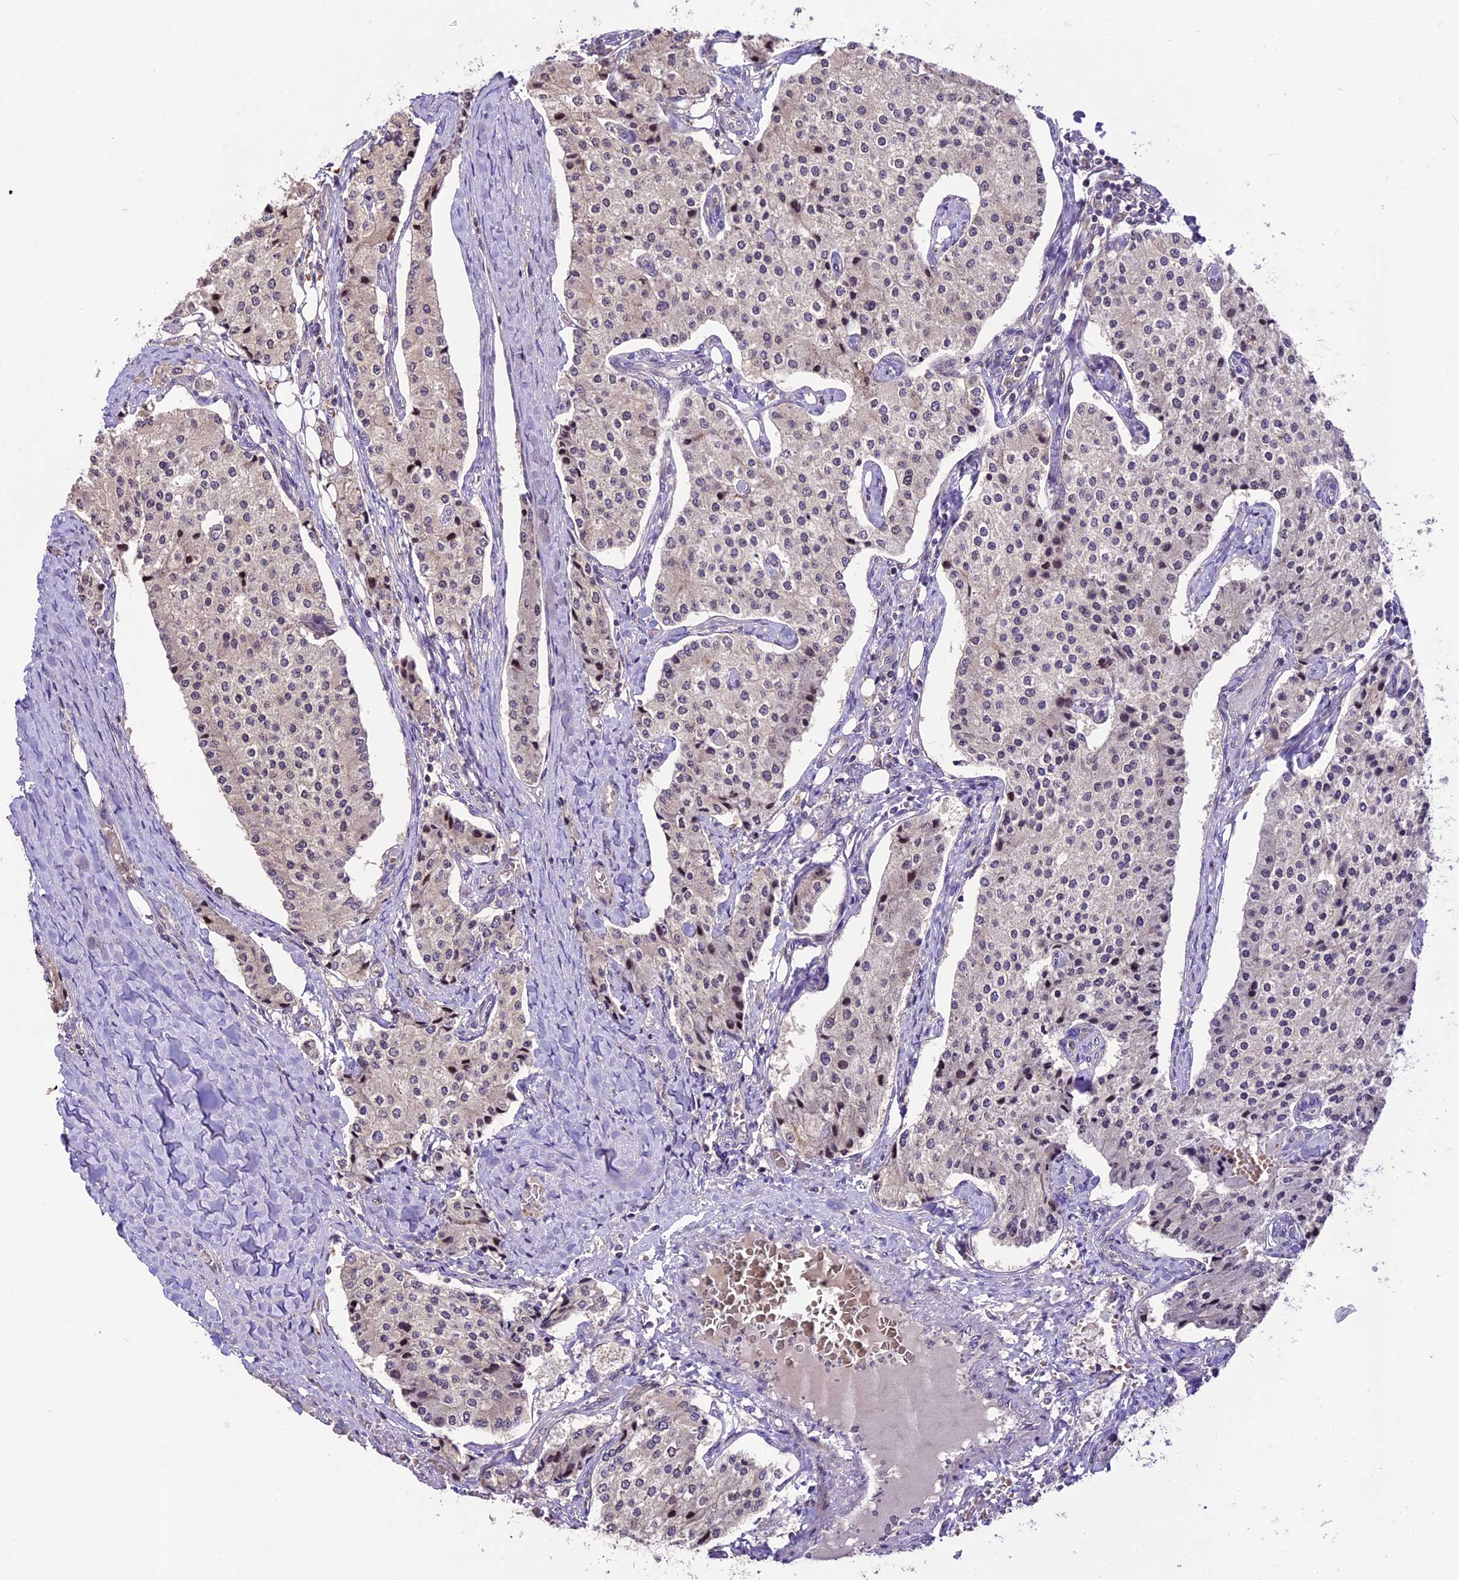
{"staining": {"intensity": "moderate", "quantity": "<25%", "location": "nuclear"}, "tissue": "carcinoid", "cell_type": "Tumor cells", "image_type": "cancer", "snomed": [{"axis": "morphology", "description": "Carcinoid, malignant, NOS"}, {"axis": "topography", "description": "Colon"}], "caption": "Human malignant carcinoid stained with a protein marker shows moderate staining in tumor cells.", "gene": "DGKH", "patient": {"sex": "female", "age": 52}}